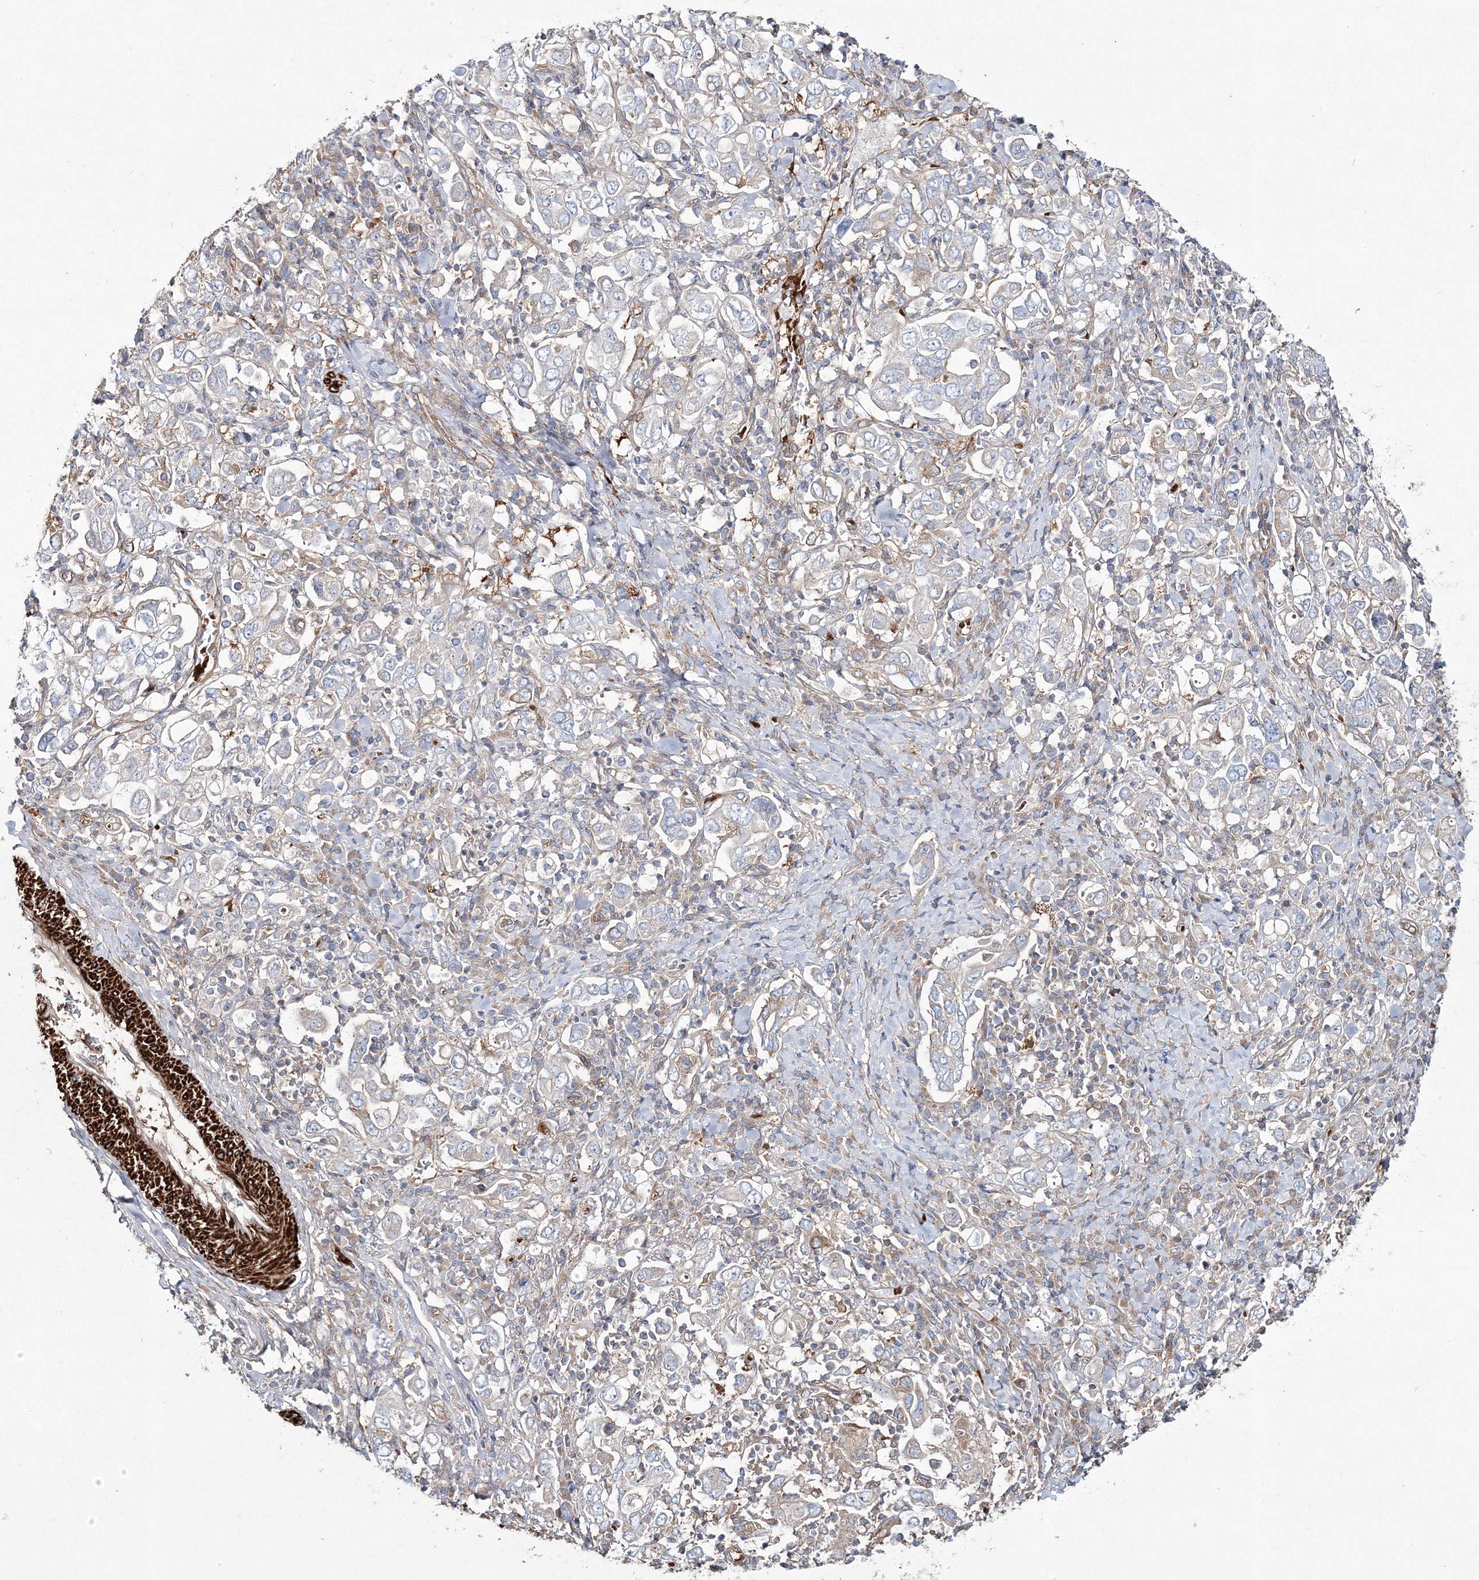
{"staining": {"intensity": "weak", "quantity": "<25%", "location": "cytoplasmic/membranous"}, "tissue": "stomach cancer", "cell_type": "Tumor cells", "image_type": "cancer", "snomed": [{"axis": "morphology", "description": "Adenocarcinoma, NOS"}, {"axis": "topography", "description": "Stomach, upper"}], "caption": "The immunohistochemistry photomicrograph has no significant expression in tumor cells of stomach cancer (adenocarcinoma) tissue.", "gene": "ZSWIM6", "patient": {"sex": "male", "age": 62}}